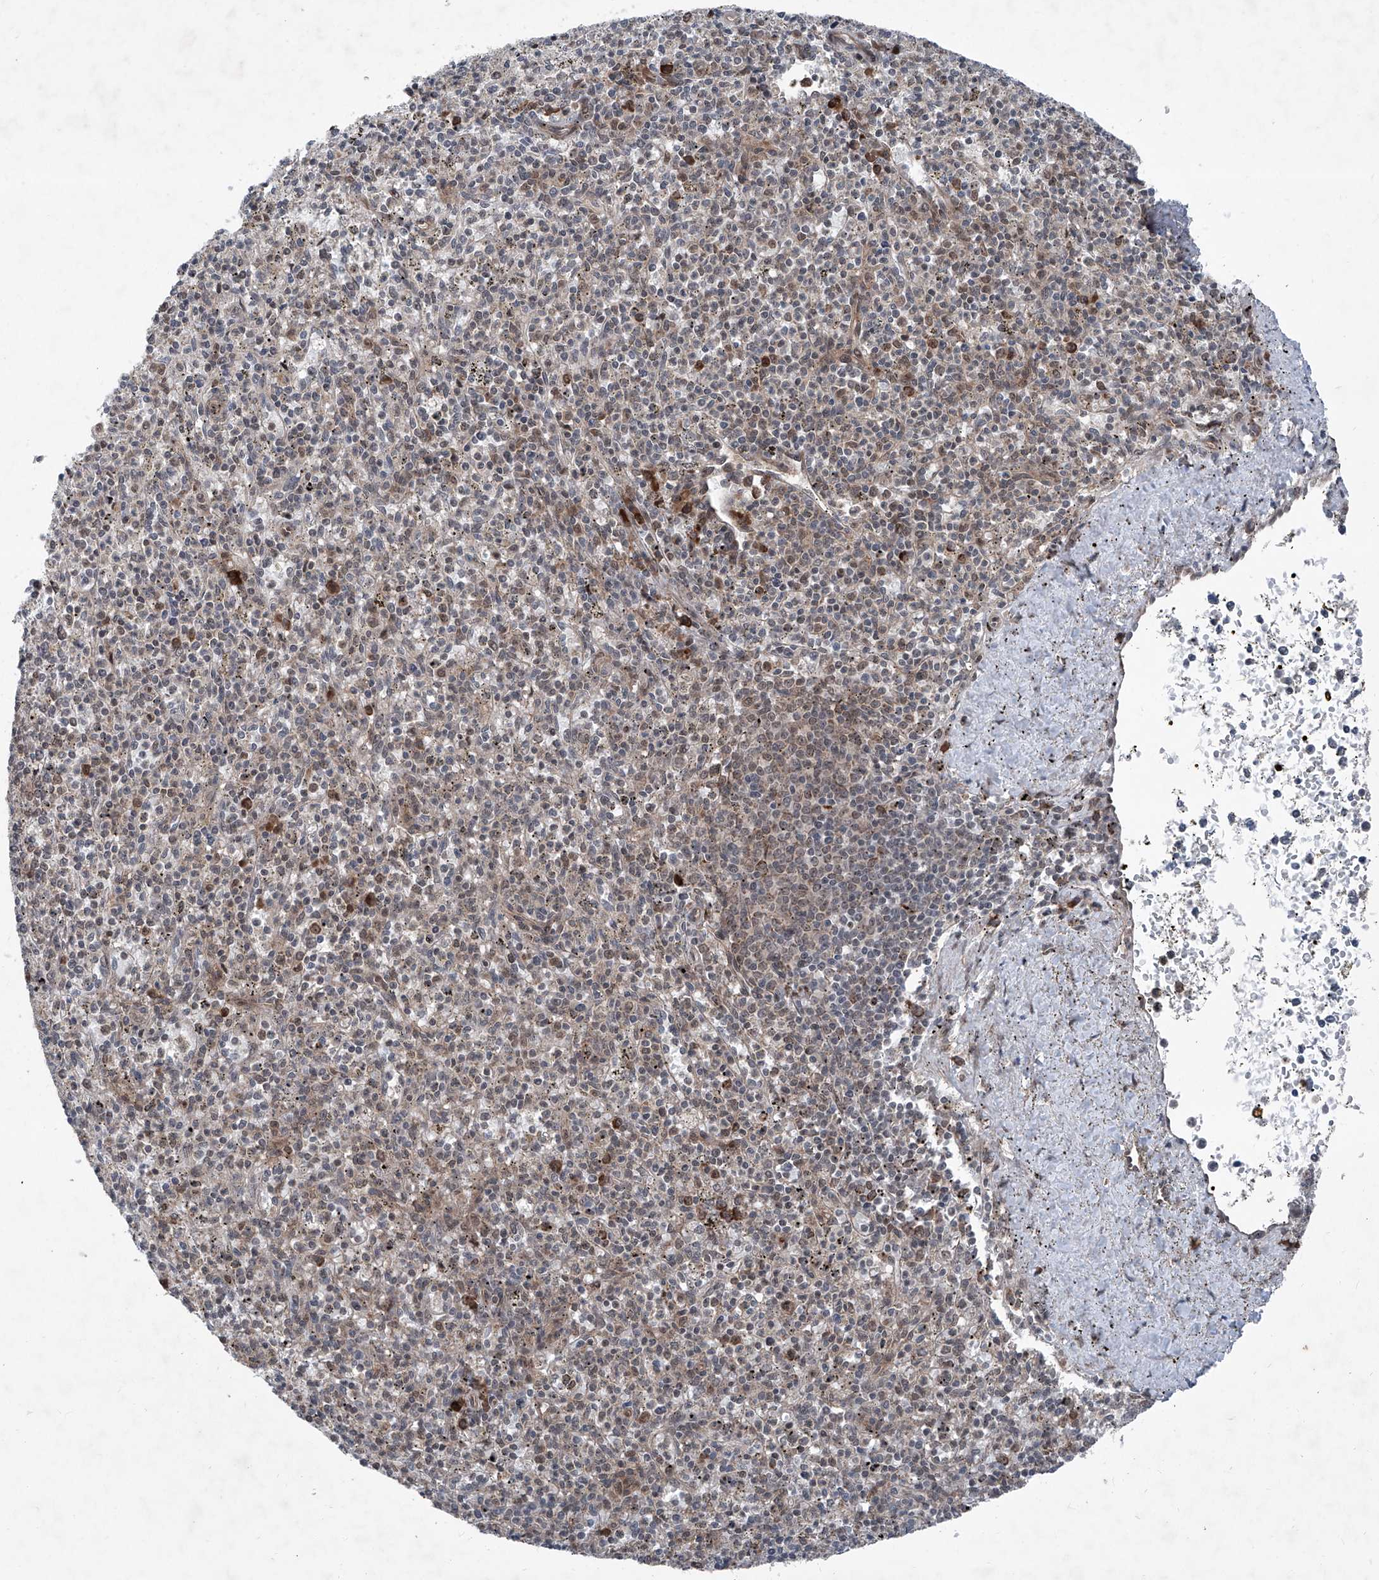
{"staining": {"intensity": "moderate", "quantity": "<25%", "location": "cytoplasmic/membranous"}, "tissue": "spleen", "cell_type": "Cells in red pulp", "image_type": "normal", "snomed": [{"axis": "morphology", "description": "Normal tissue, NOS"}, {"axis": "topography", "description": "Spleen"}], "caption": "This micrograph displays immunohistochemistry staining of normal spleen, with low moderate cytoplasmic/membranous positivity in about <25% of cells in red pulp.", "gene": "COA7", "patient": {"sex": "male", "age": 72}}